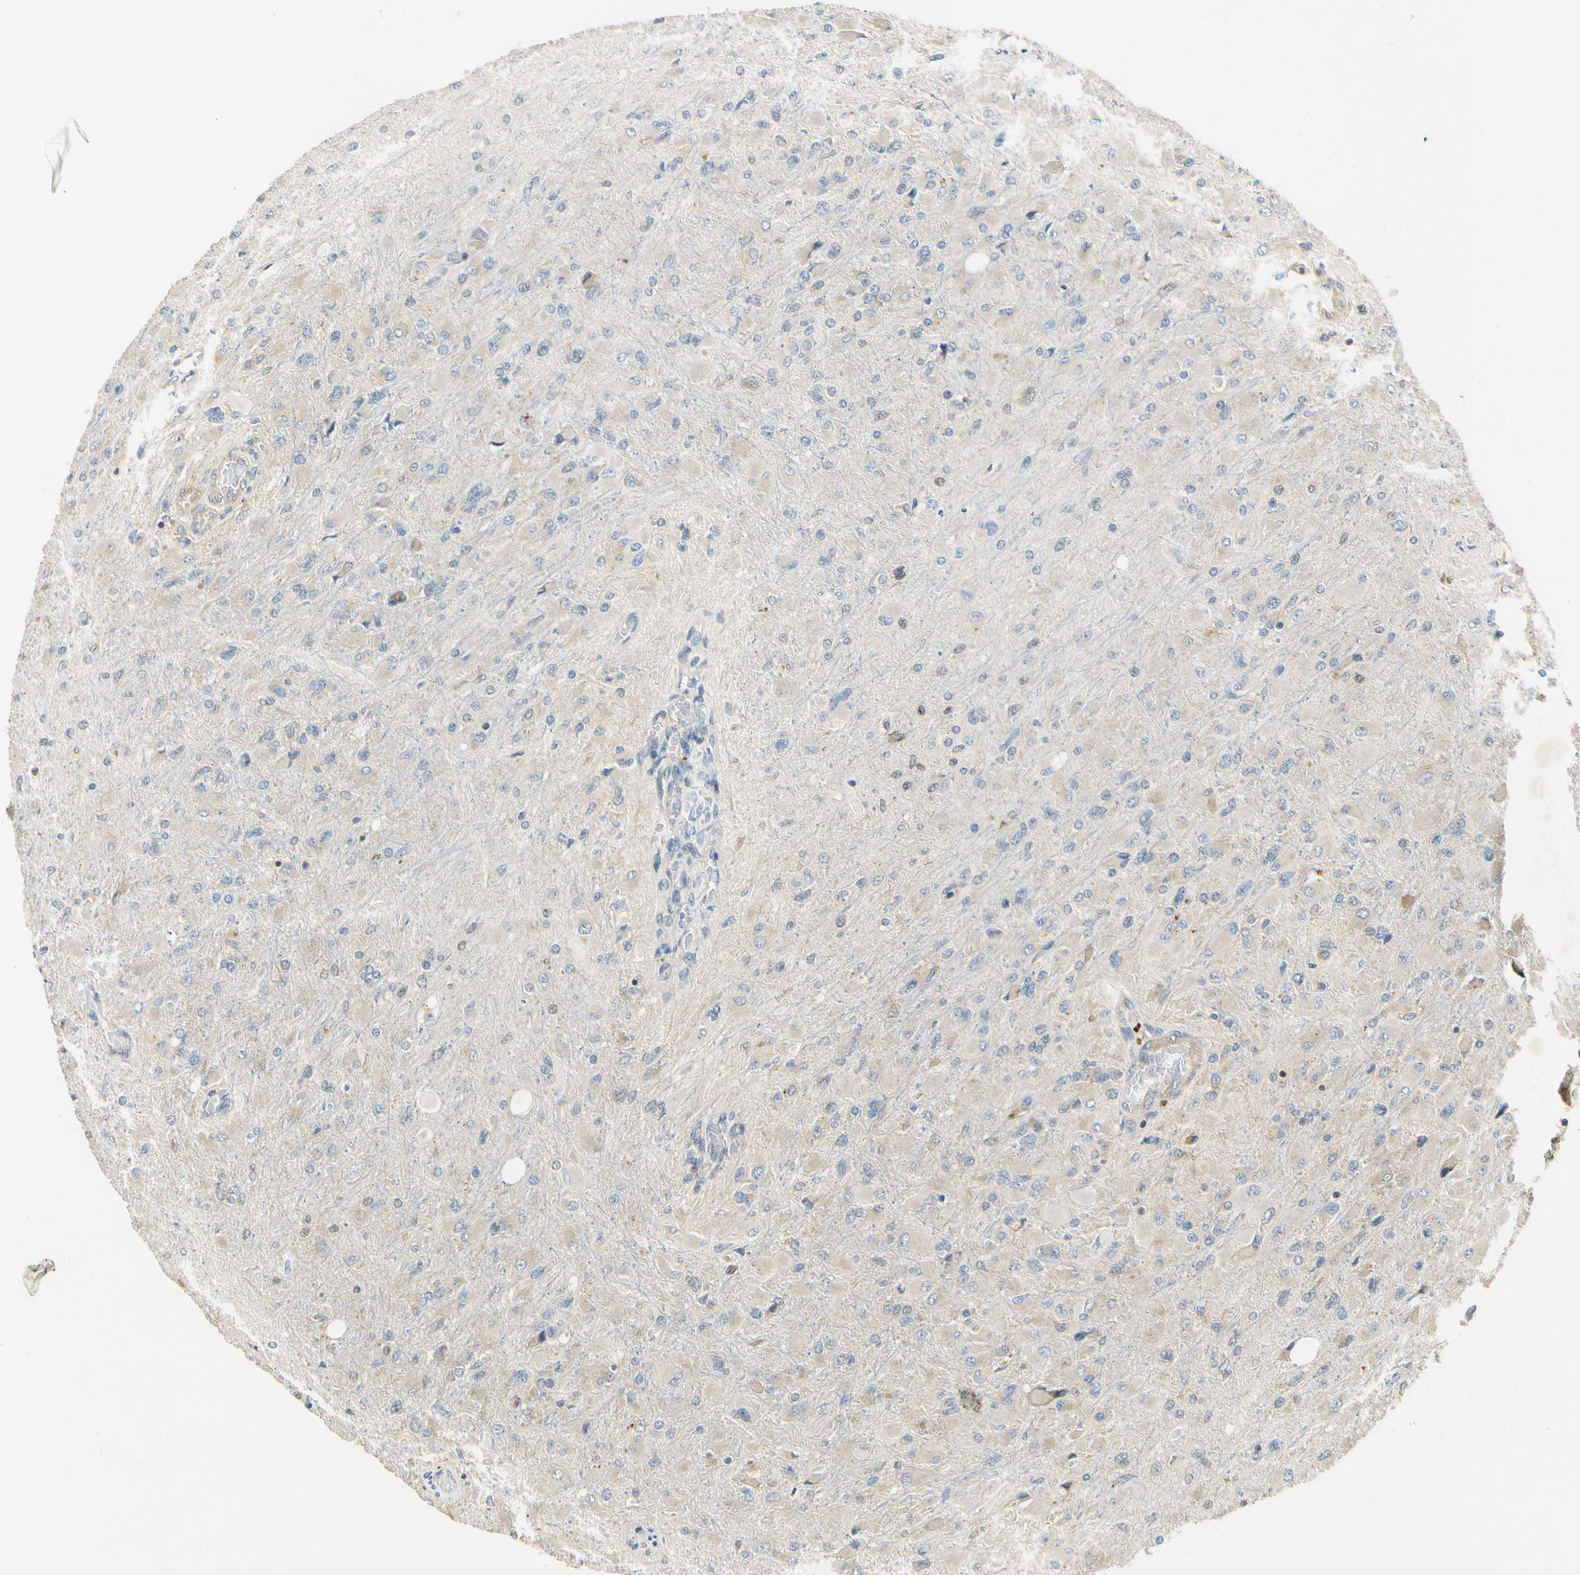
{"staining": {"intensity": "weak", "quantity": "<25%", "location": "cytoplasmic/membranous"}, "tissue": "glioma", "cell_type": "Tumor cells", "image_type": "cancer", "snomed": [{"axis": "morphology", "description": "Glioma, malignant, High grade"}, {"axis": "topography", "description": "Cerebral cortex"}], "caption": "Immunohistochemical staining of malignant glioma (high-grade) reveals no significant positivity in tumor cells.", "gene": "EIF1AX", "patient": {"sex": "female", "age": 36}}